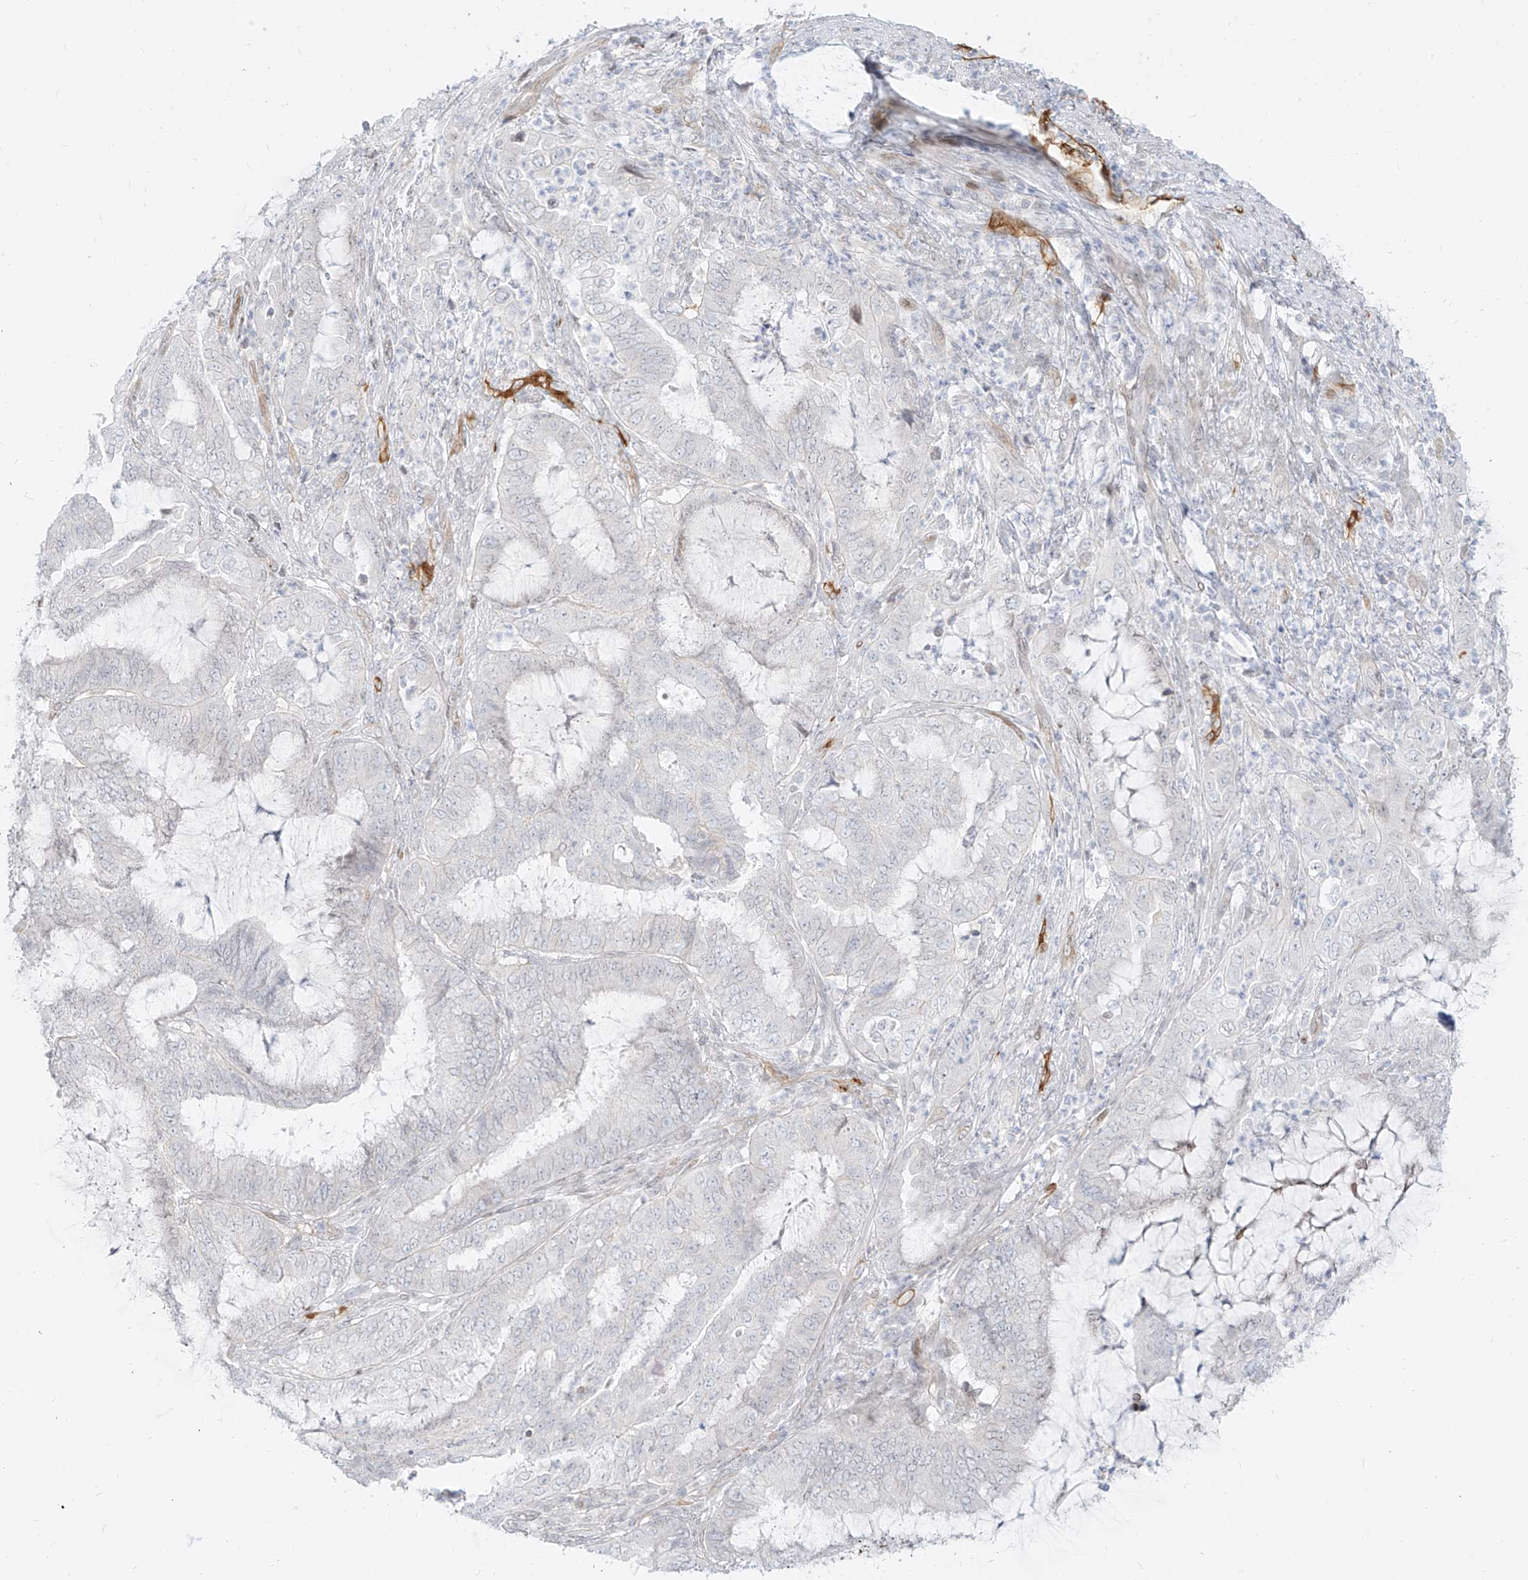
{"staining": {"intensity": "negative", "quantity": "none", "location": "none"}, "tissue": "endometrial cancer", "cell_type": "Tumor cells", "image_type": "cancer", "snomed": [{"axis": "morphology", "description": "Adenocarcinoma, NOS"}, {"axis": "topography", "description": "Endometrium"}], "caption": "Image shows no protein positivity in tumor cells of adenocarcinoma (endometrial) tissue.", "gene": "NHSL1", "patient": {"sex": "female", "age": 51}}